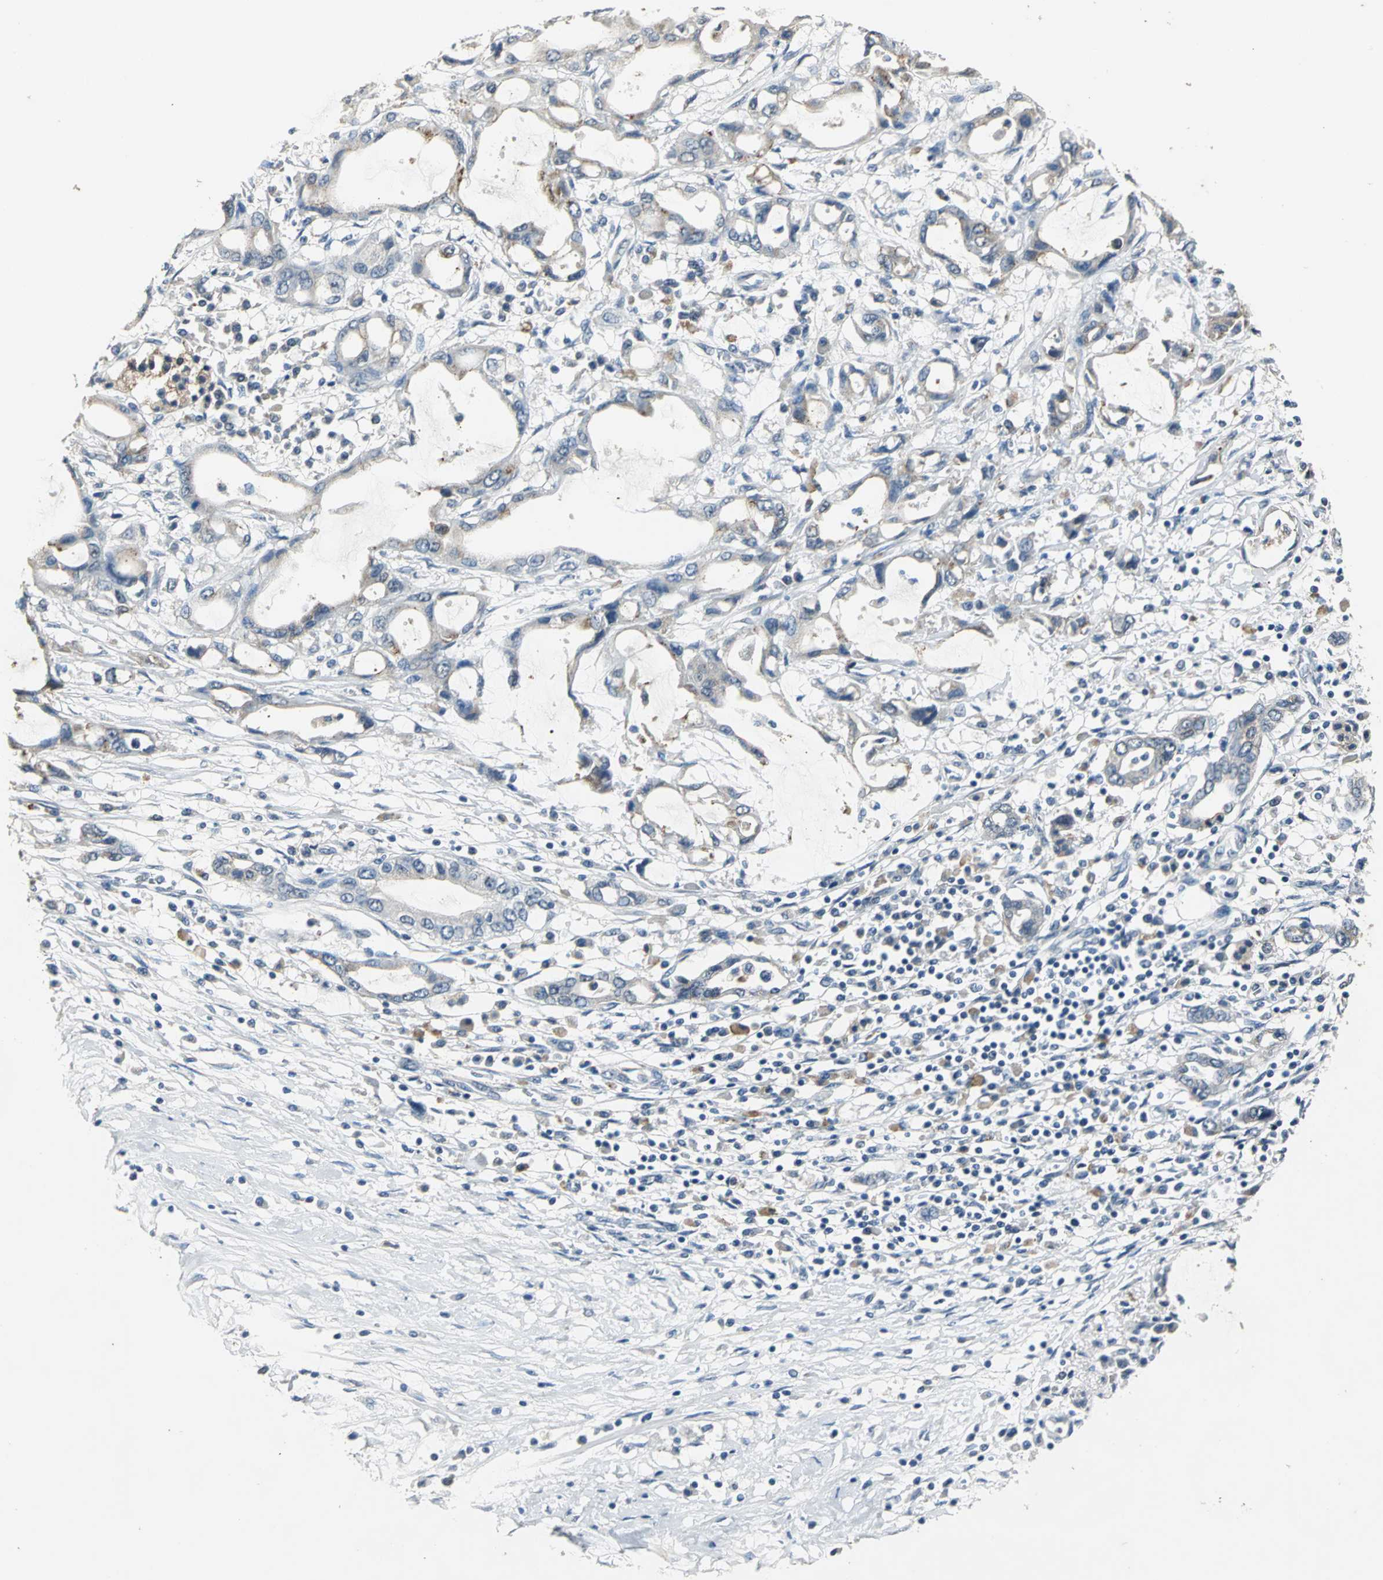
{"staining": {"intensity": "weak", "quantity": ">75%", "location": "cytoplasmic/membranous"}, "tissue": "pancreatic cancer", "cell_type": "Tumor cells", "image_type": "cancer", "snomed": [{"axis": "morphology", "description": "Adenocarcinoma, NOS"}, {"axis": "topography", "description": "Pancreas"}], "caption": "The image demonstrates immunohistochemical staining of pancreatic cancer (adenocarcinoma). There is weak cytoplasmic/membranous positivity is present in approximately >75% of tumor cells. (DAB = brown stain, brightfield microscopy at high magnification).", "gene": "OCLN", "patient": {"sex": "female", "age": 57}}